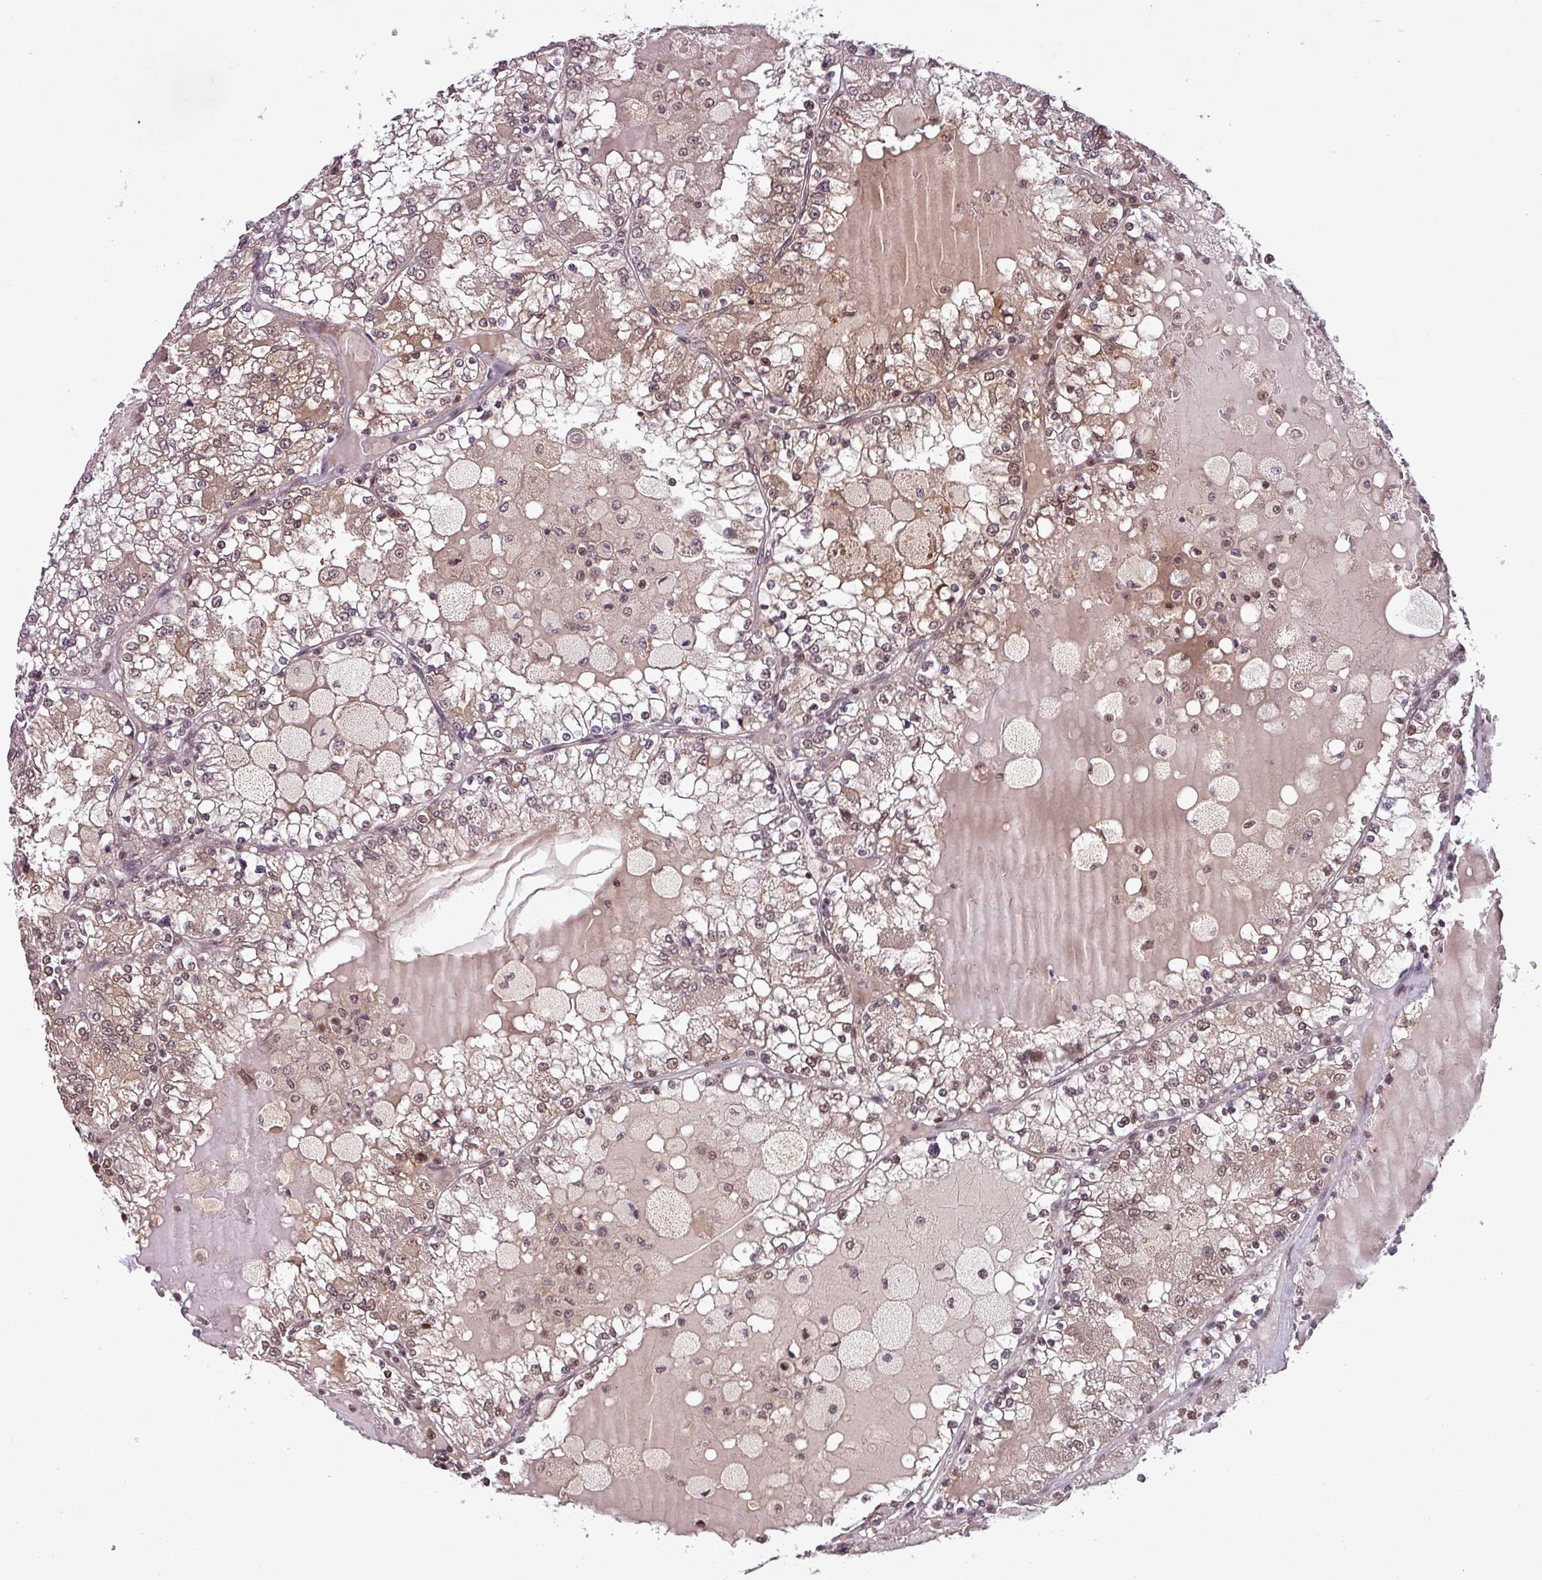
{"staining": {"intensity": "weak", "quantity": "<25%", "location": "nuclear"}, "tissue": "renal cancer", "cell_type": "Tumor cells", "image_type": "cancer", "snomed": [{"axis": "morphology", "description": "Adenocarcinoma, NOS"}, {"axis": "topography", "description": "Kidney"}], "caption": "The photomicrograph shows no significant expression in tumor cells of adenocarcinoma (renal).", "gene": "NOB1", "patient": {"sex": "female", "age": 56}}